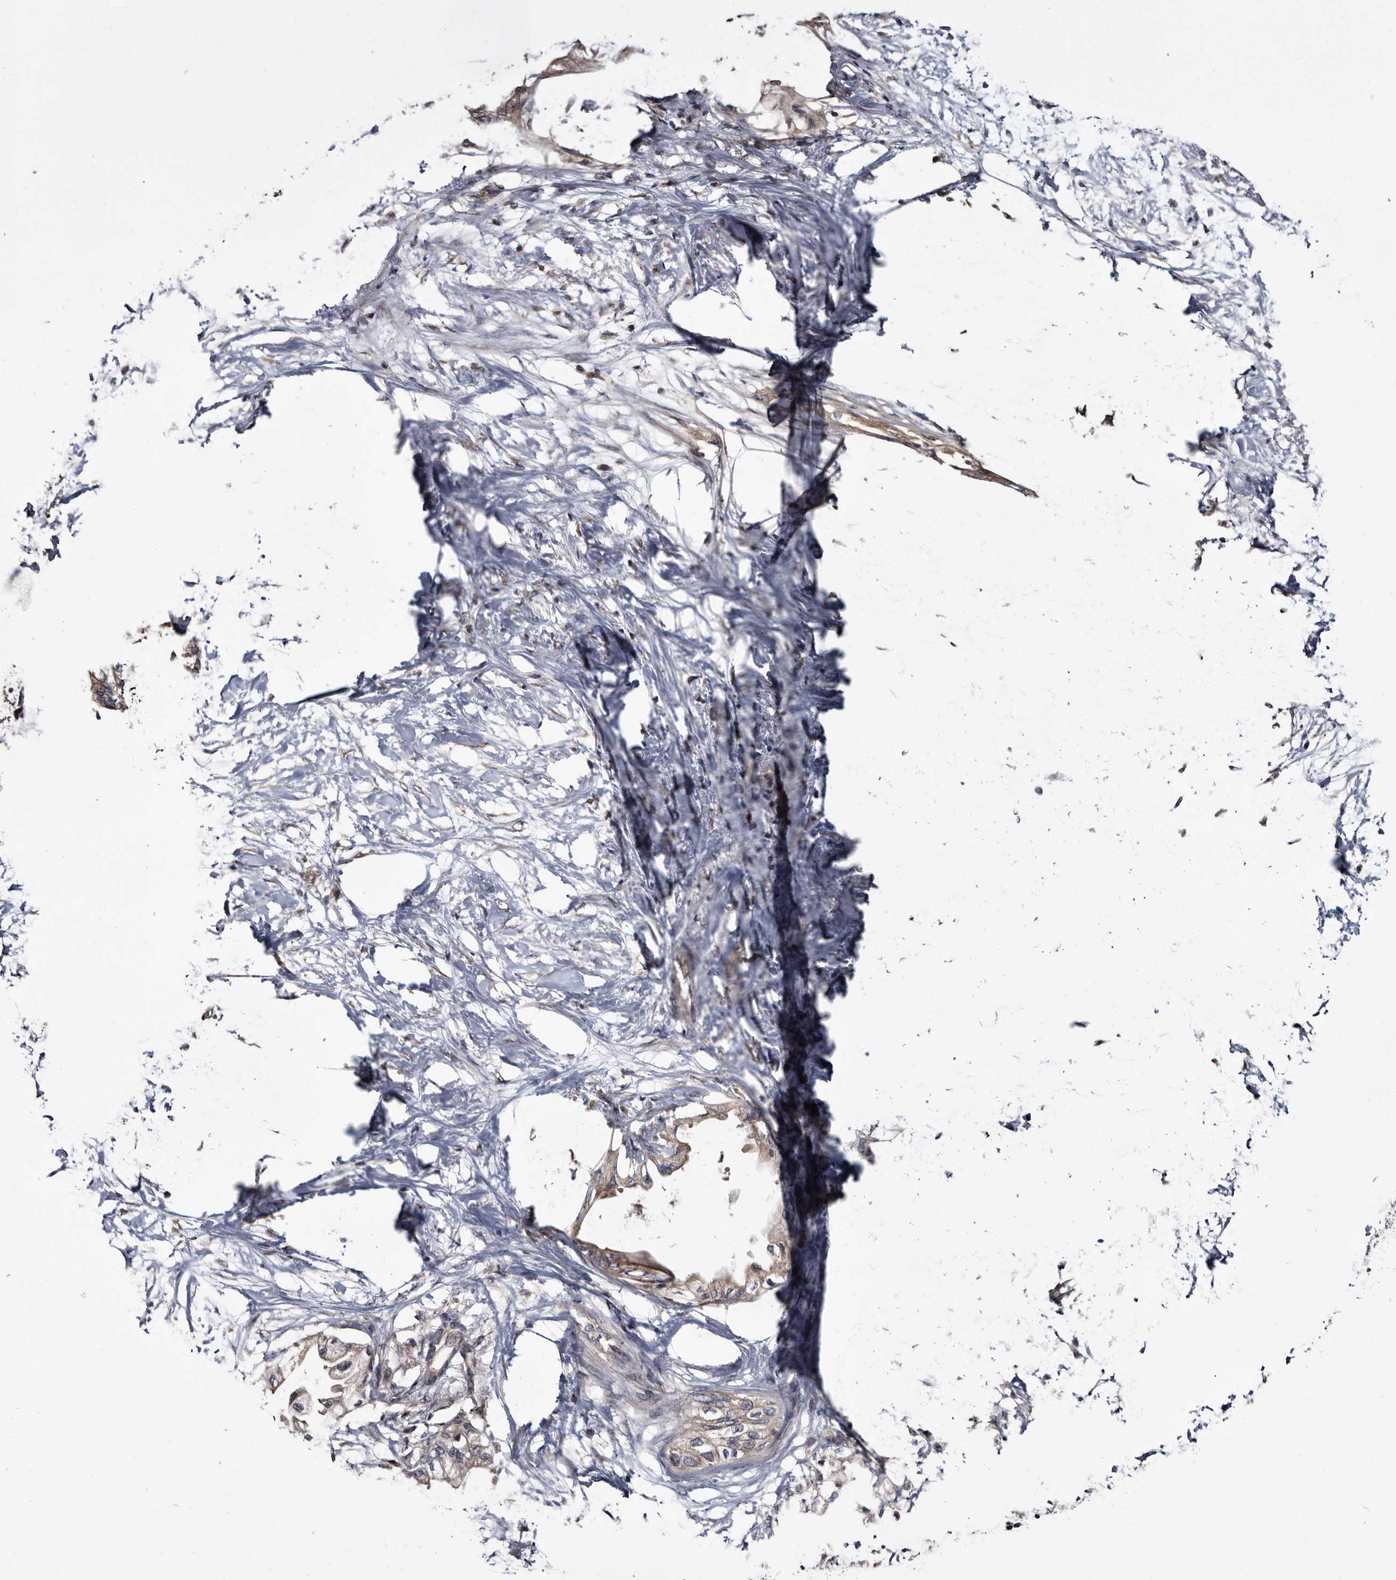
{"staining": {"intensity": "weak", "quantity": ">75%", "location": "cytoplasmic/membranous"}, "tissue": "pancreatic cancer", "cell_type": "Tumor cells", "image_type": "cancer", "snomed": [{"axis": "morphology", "description": "Normal tissue, NOS"}, {"axis": "morphology", "description": "Adenocarcinoma, NOS"}, {"axis": "topography", "description": "Pancreas"}, {"axis": "topography", "description": "Duodenum"}], "caption": "Protein expression by IHC demonstrates weak cytoplasmic/membranous positivity in approximately >75% of tumor cells in adenocarcinoma (pancreatic).", "gene": "TTI2", "patient": {"sex": "female", "age": 60}}